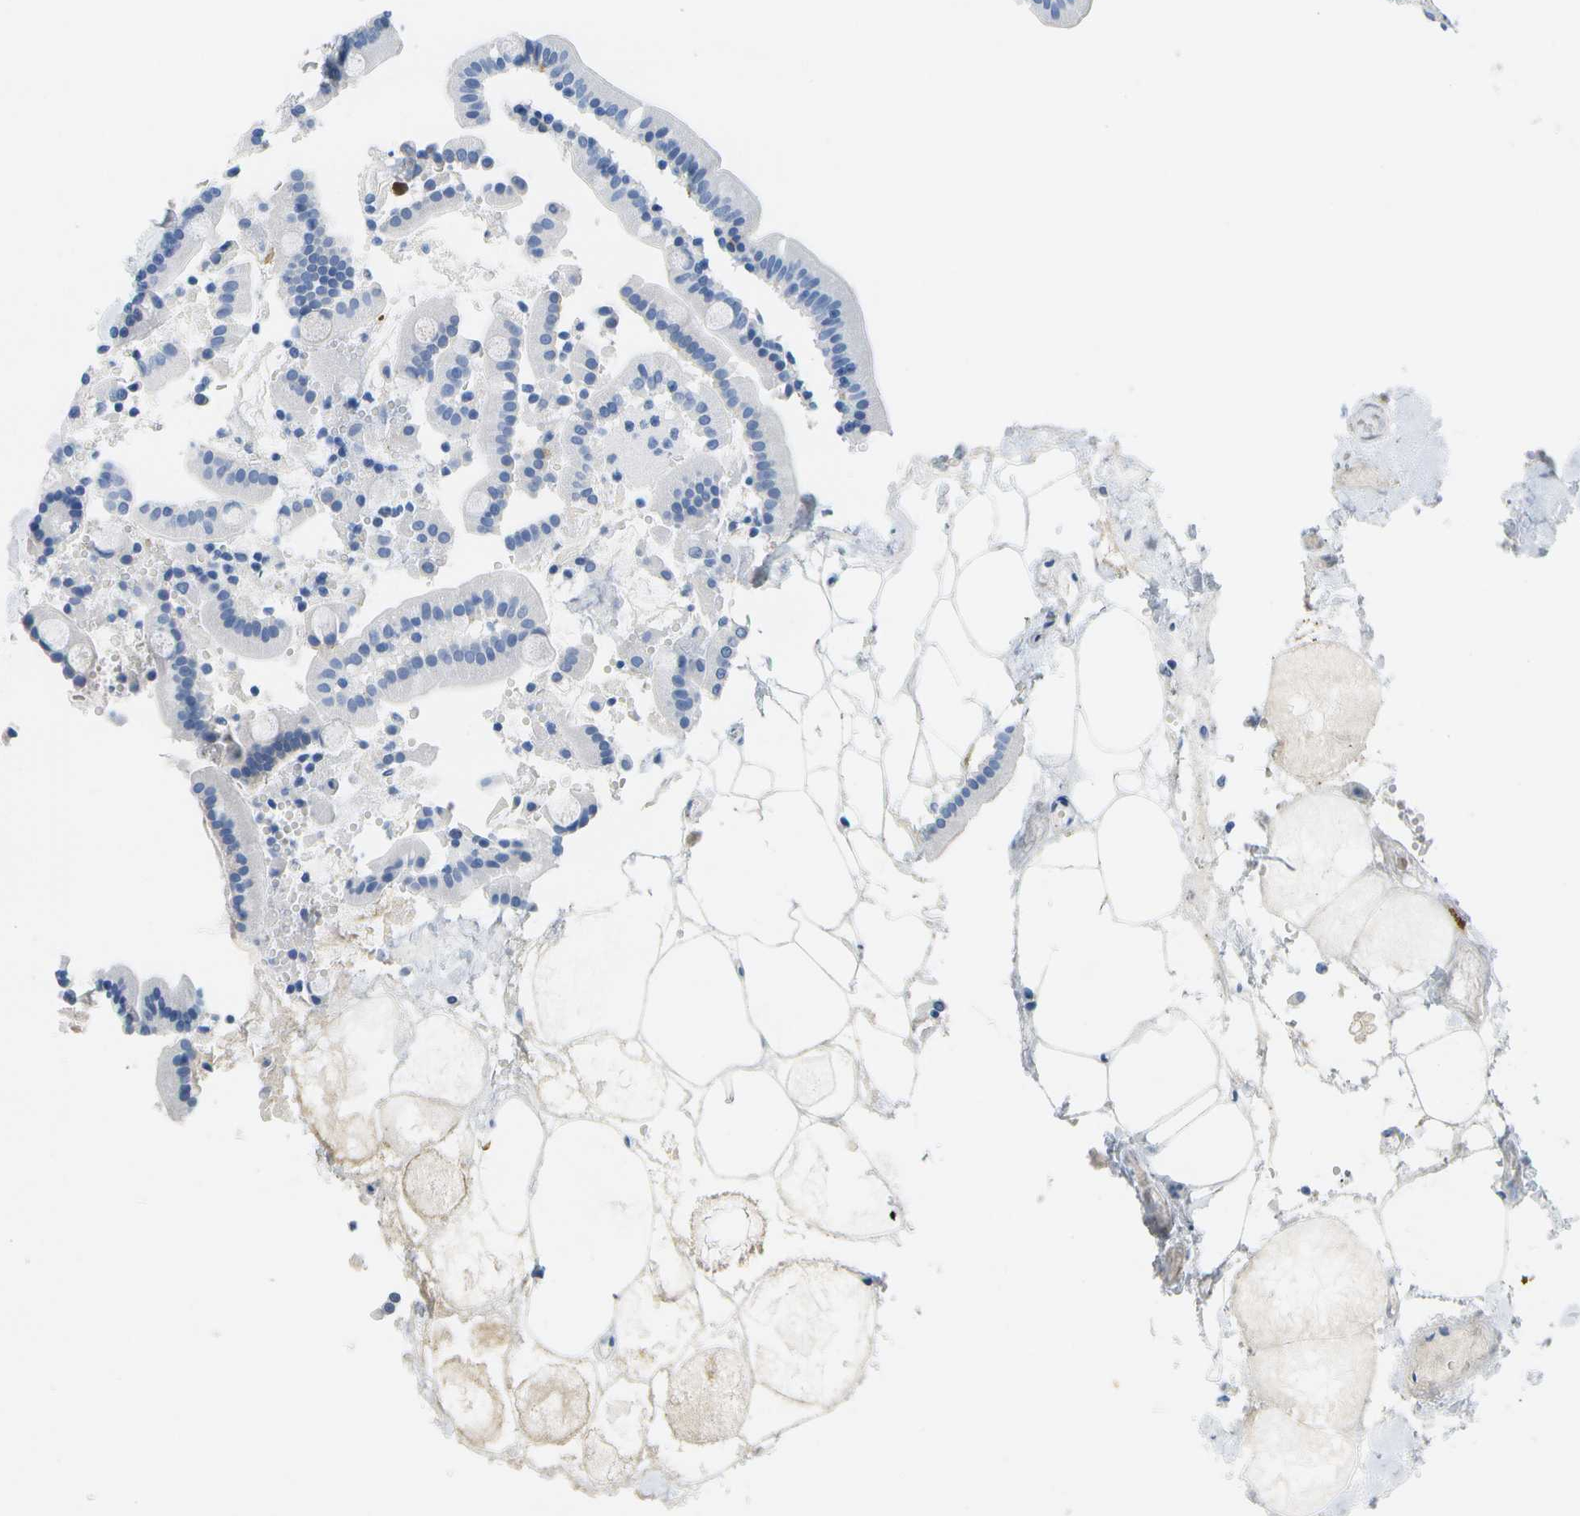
{"staining": {"intensity": "moderate", "quantity": "<25%", "location": "cytoplasmic/membranous"}, "tissue": "duodenum", "cell_type": "Glandular cells", "image_type": "normal", "snomed": [{"axis": "morphology", "description": "Normal tissue, NOS"}, {"axis": "topography", "description": "Duodenum"}], "caption": "Human duodenum stained with a protein marker reveals moderate staining in glandular cells.", "gene": "SERPINA1", "patient": {"sex": "male", "age": 54}}